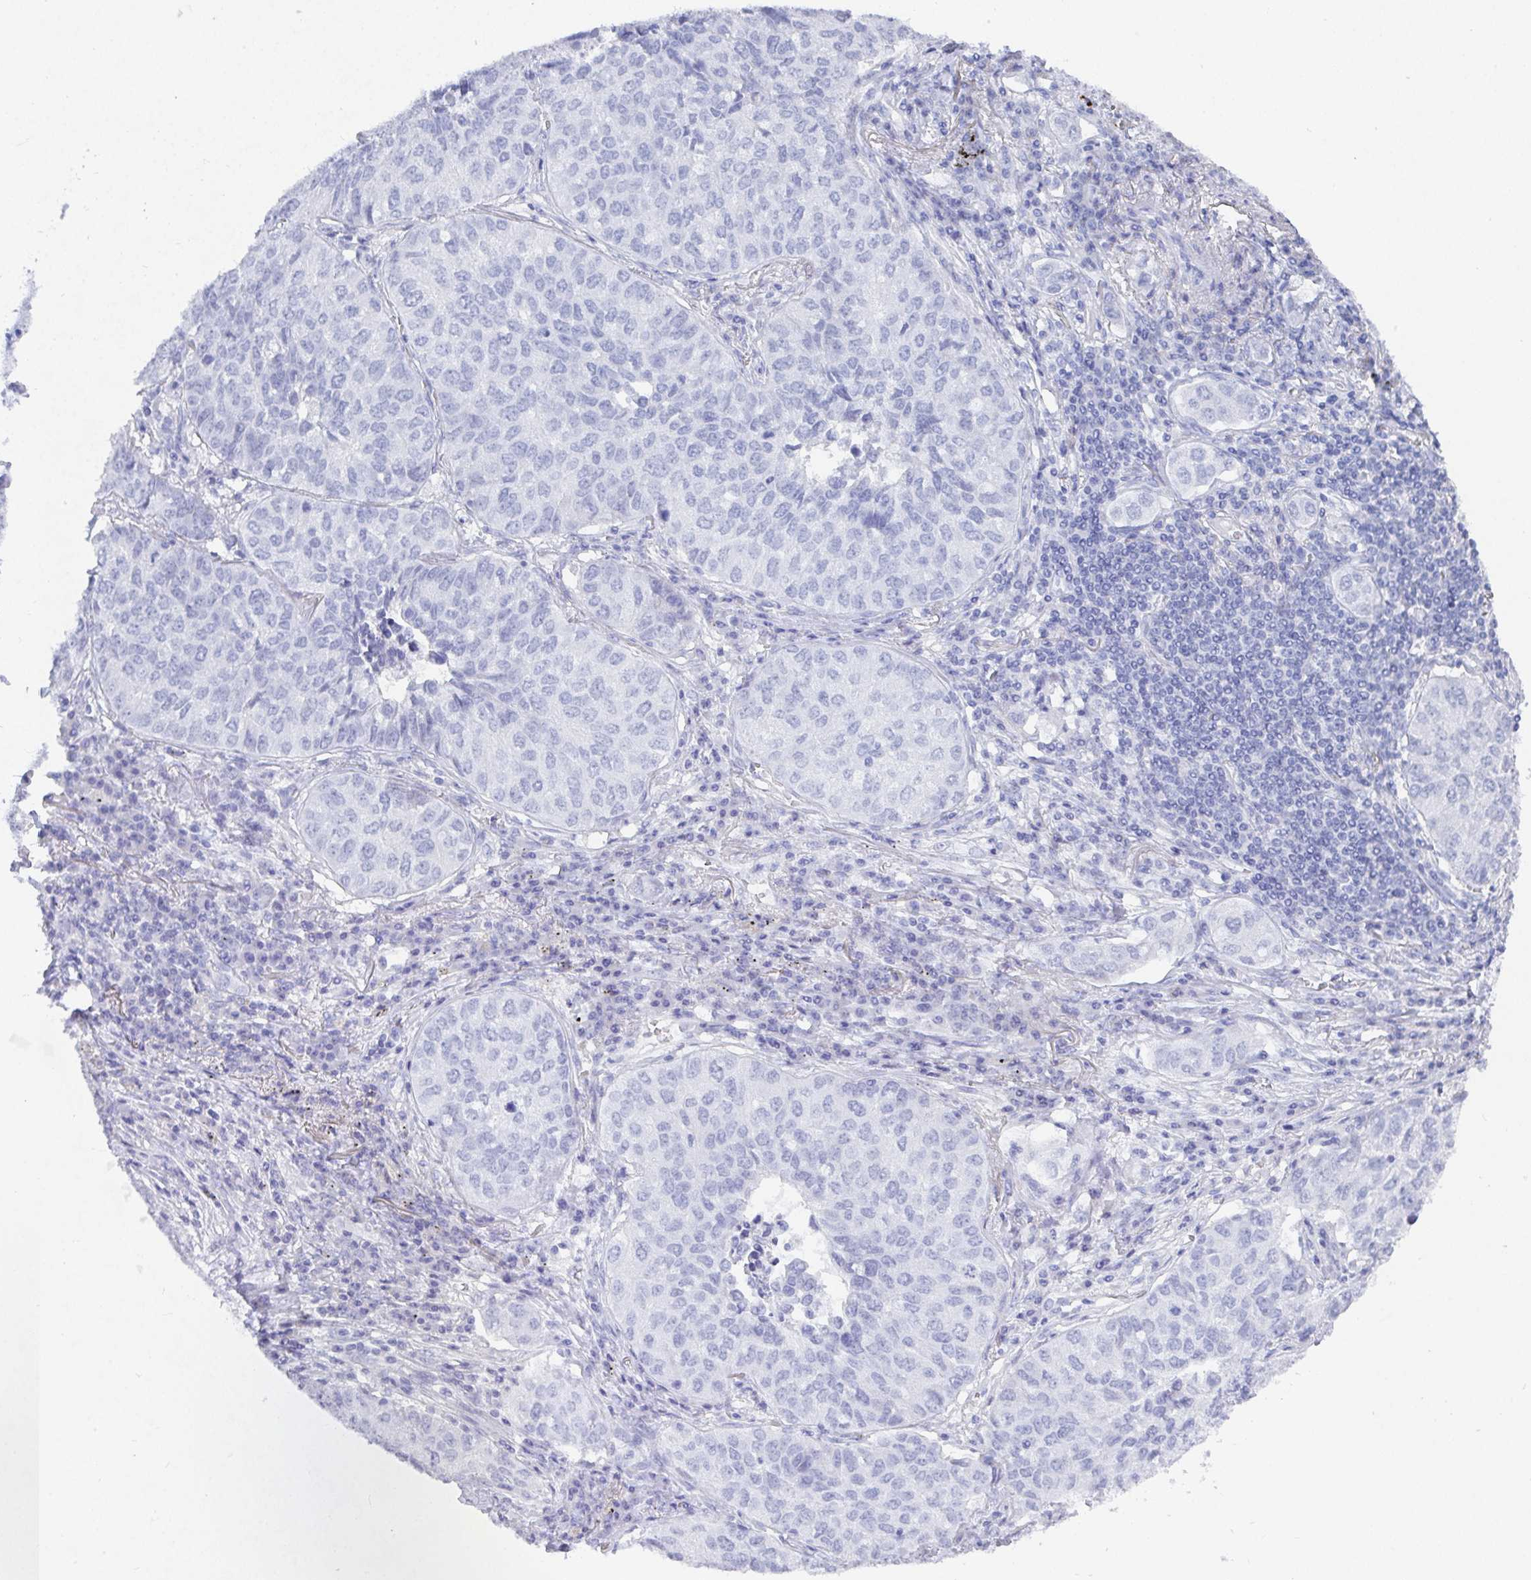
{"staining": {"intensity": "negative", "quantity": "none", "location": "none"}, "tissue": "lung cancer", "cell_type": "Tumor cells", "image_type": "cancer", "snomed": [{"axis": "morphology", "description": "Adenocarcinoma, NOS"}, {"axis": "topography", "description": "Lung"}], "caption": "Immunohistochemistry (IHC) photomicrograph of neoplastic tissue: lung cancer (adenocarcinoma) stained with DAB displays no significant protein staining in tumor cells.", "gene": "GRIA1", "patient": {"sex": "female", "age": 50}}